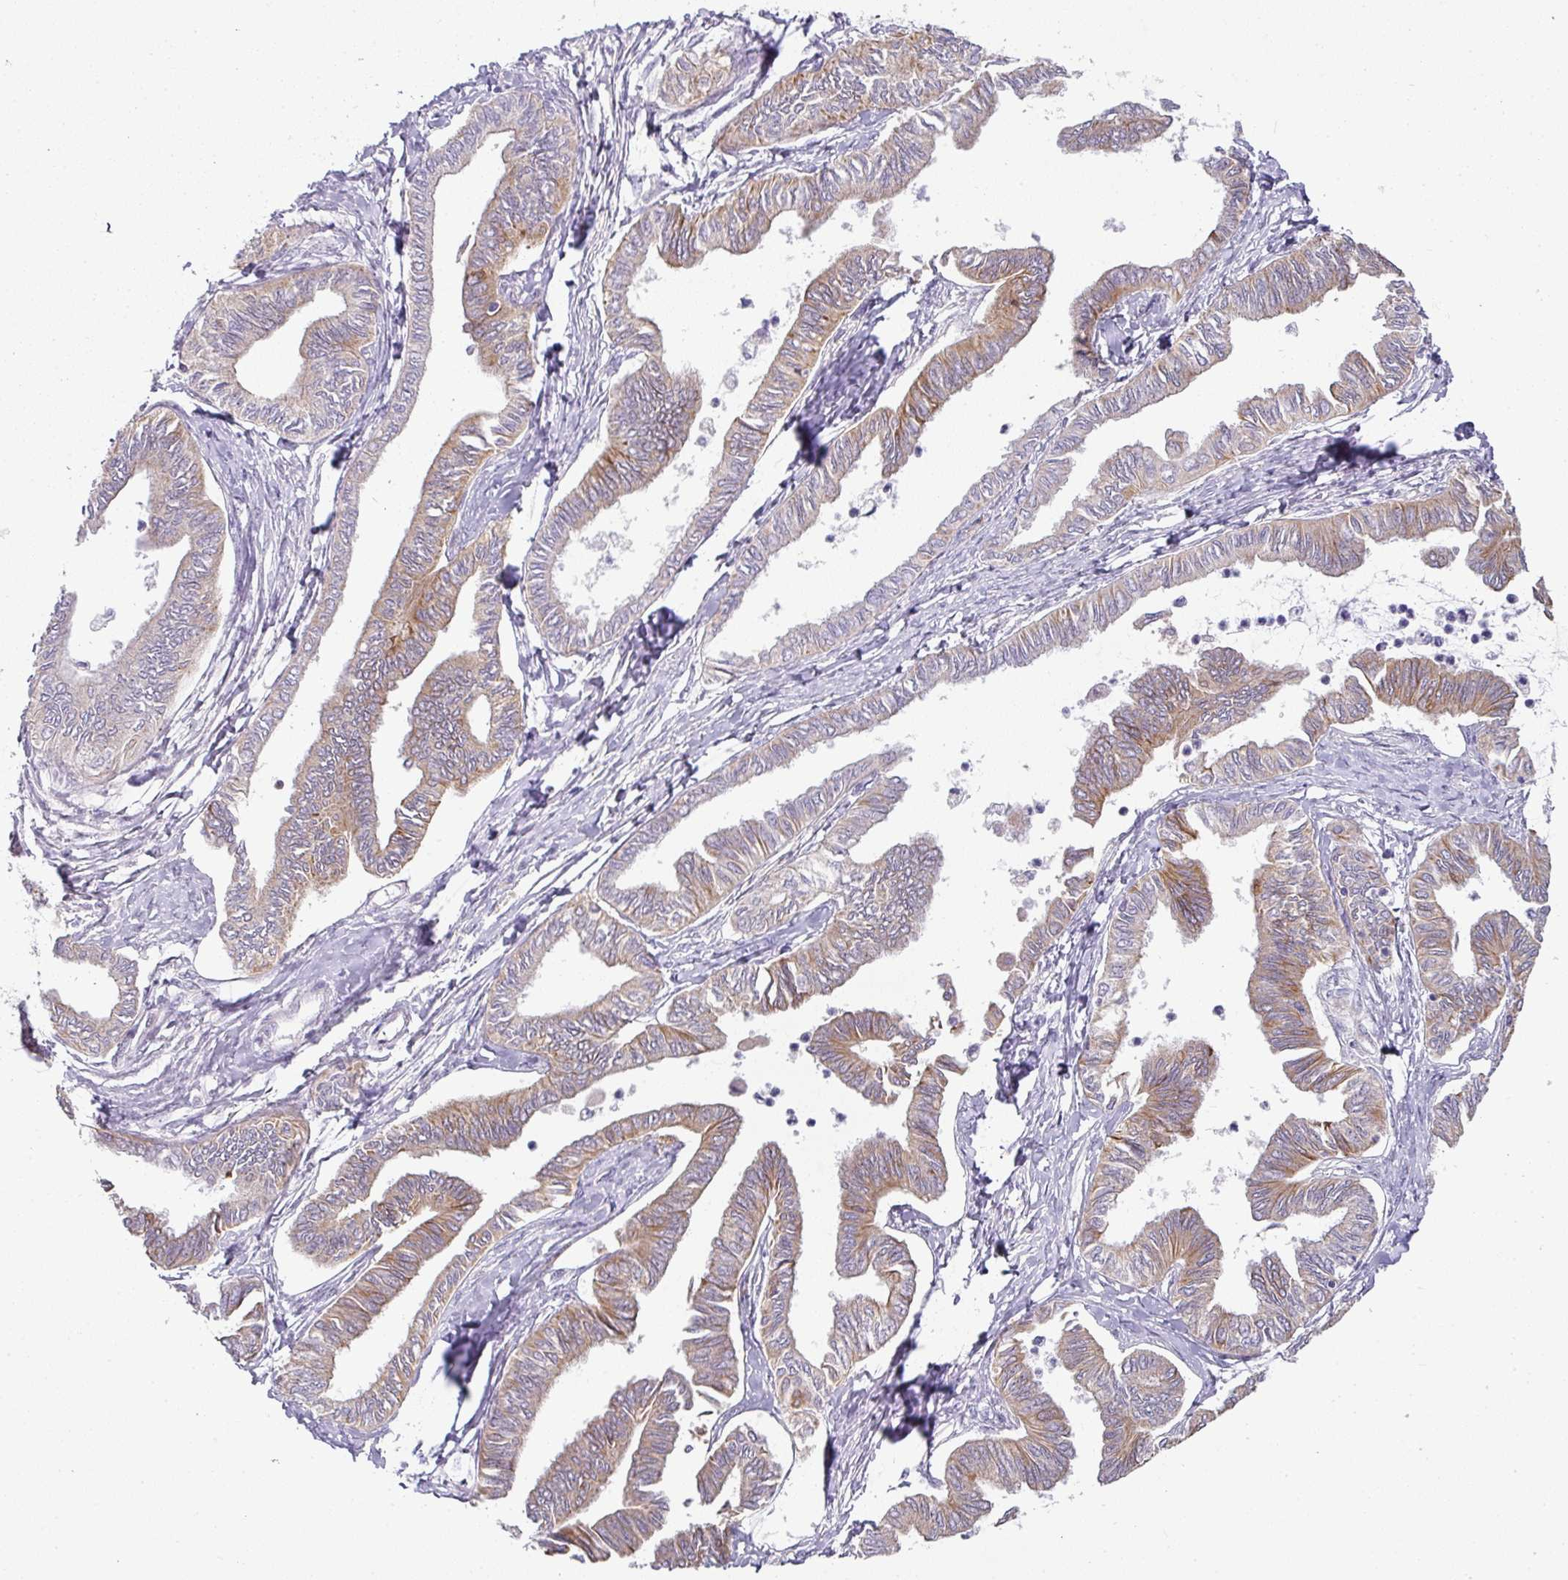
{"staining": {"intensity": "moderate", "quantity": "25%-75%", "location": "cytoplasmic/membranous"}, "tissue": "ovarian cancer", "cell_type": "Tumor cells", "image_type": "cancer", "snomed": [{"axis": "morphology", "description": "Carcinoma, endometroid"}, {"axis": "topography", "description": "Ovary"}], "caption": "High-magnification brightfield microscopy of ovarian cancer stained with DAB (3,3'-diaminobenzidine) (brown) and counterstained with hematoxylin (blue). tumor cells exhibit moderate cytoplasmic/membranous staining is present in about25%-75% of cells.", "gene": "FGF17", "patient": {"sex": "female", "age": 70}}